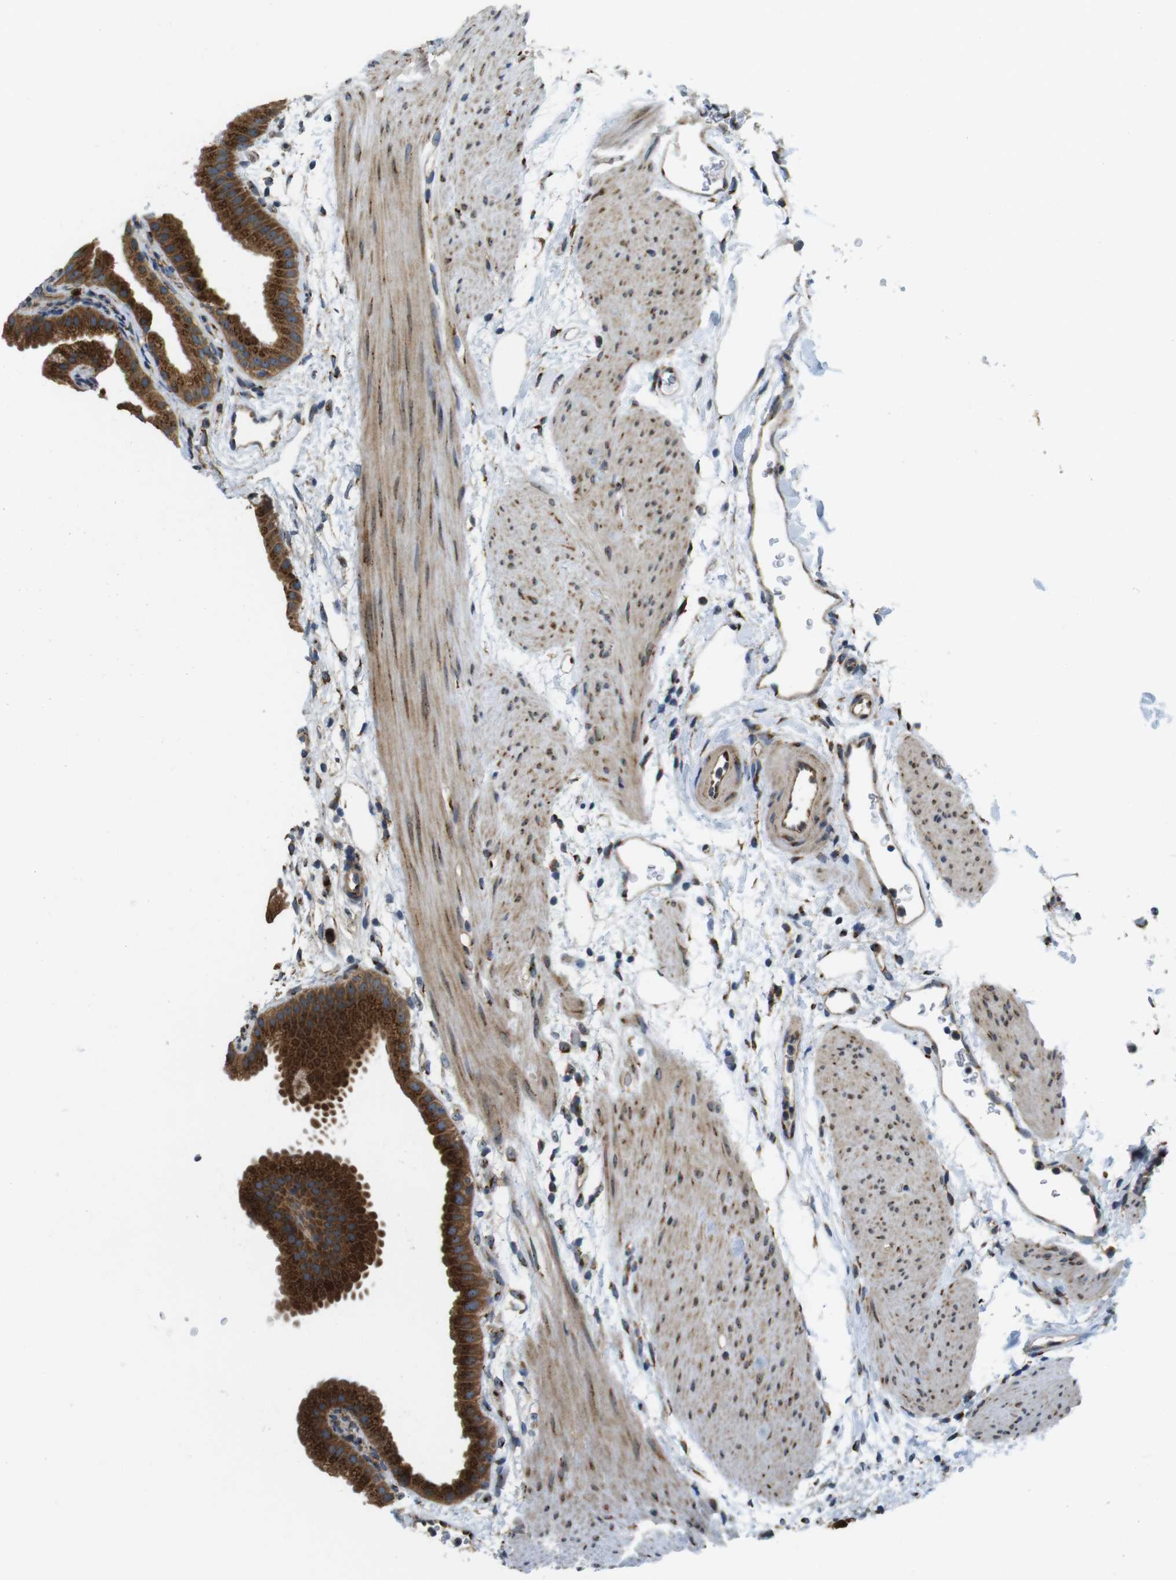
{"staining": {"intensity": "strong", "quantity": ">75%", "location": "cytoplasmic/membranous"}, "tissue": "gallbladder", "cell_type": "Glandular cells", "image_type": "normal", "snomed": [{"axis": "morphology", "description": "Normal tissue, NOS"}, {"axis": "topography", "description": "Gallbladder"}], "caption": "Protein staining by IHC reveals strong cytoplasmic/membranous staining in approximately >75% of glandular cells in unremarkable gallbladder. (brown staining indicates protein expression, while blue staining denotes nuclei).", "gene": "TMEM143", "patient": {"sex": "female", "age": 64}}